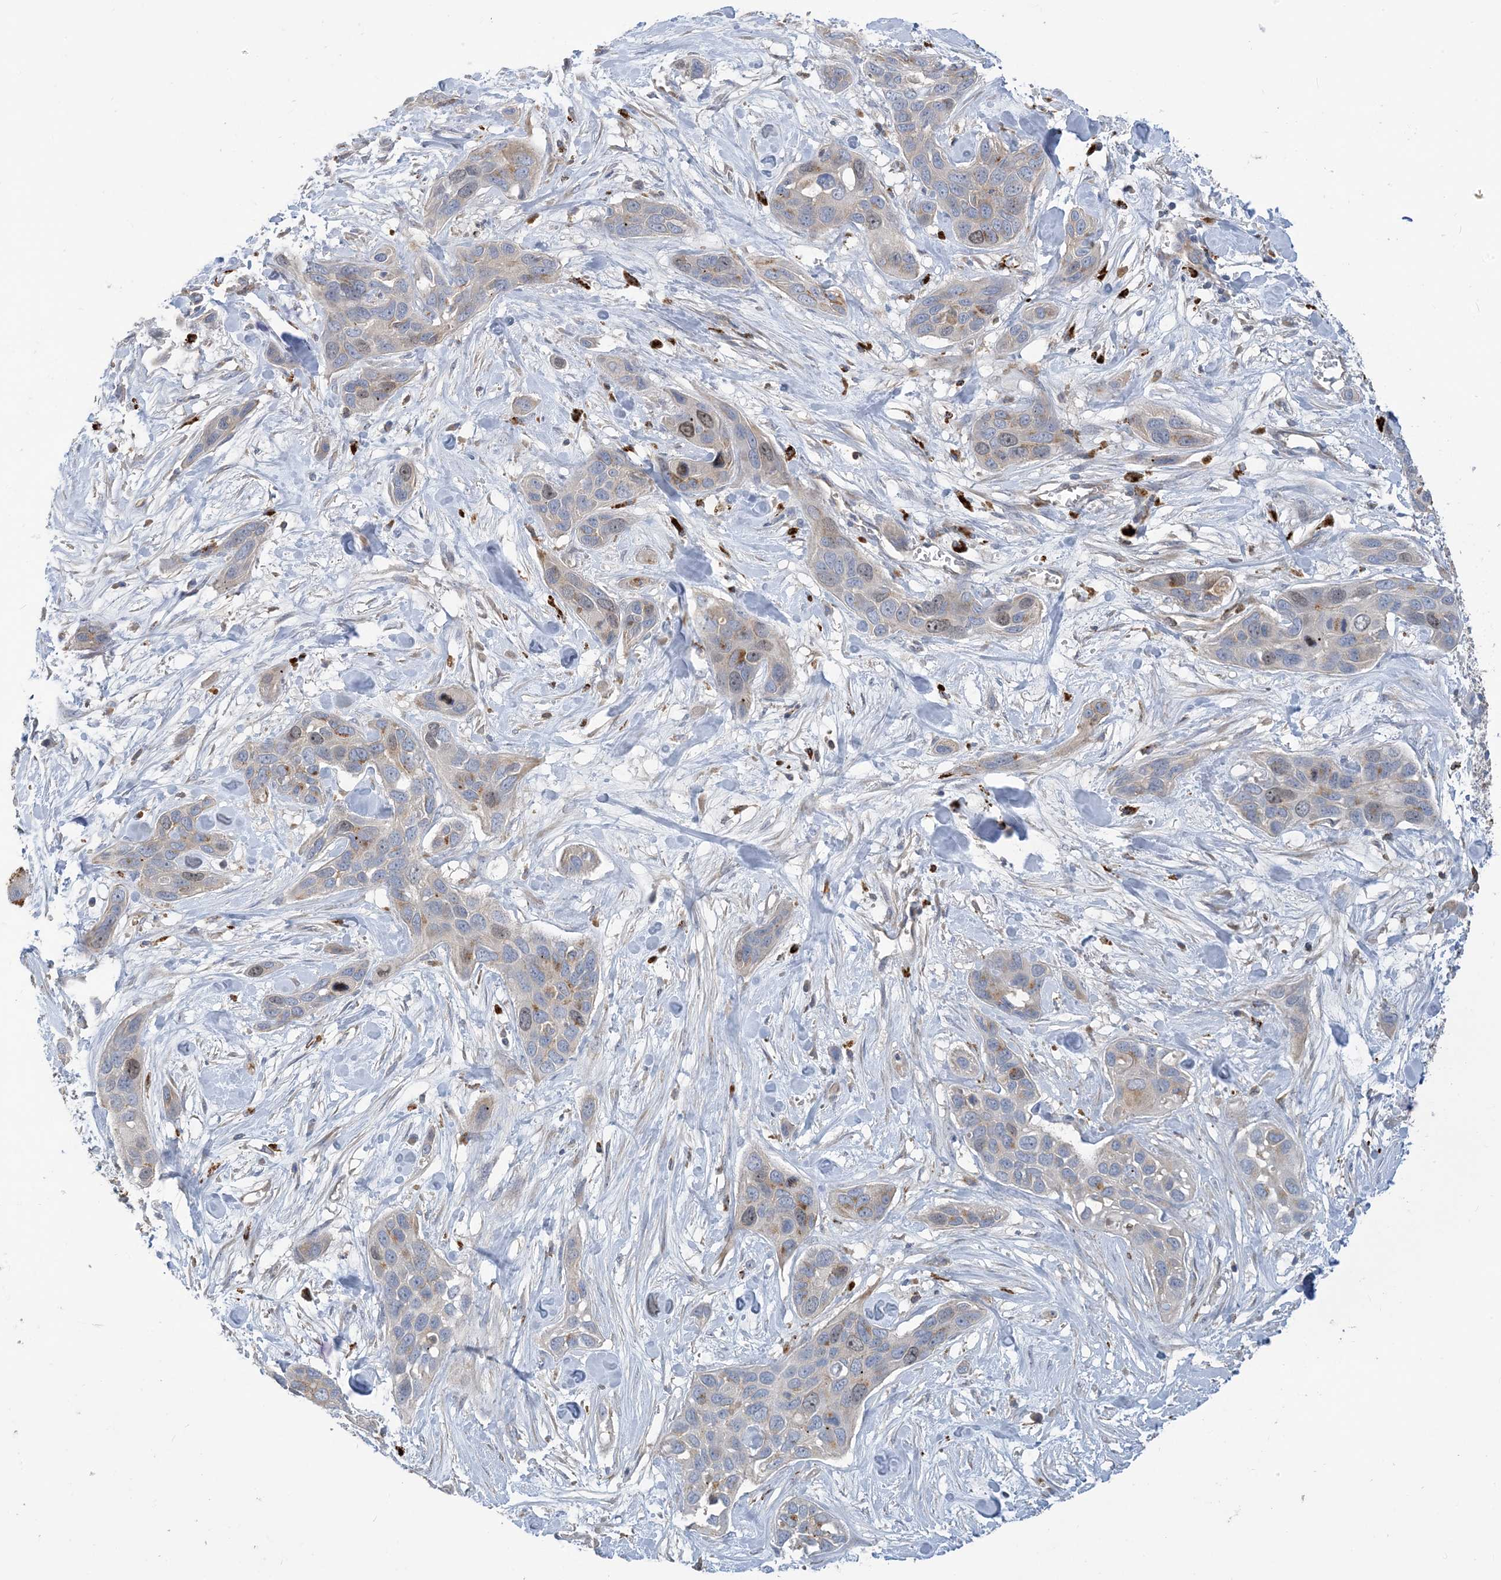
{"staining": {"intensity": "moderate", "quantity": "<25%", "location": "cytoplasmic/membranous,nuclear"}, "tissue": "pancreatic cancer", "cell_type": "Tumor cells", "image_type": "cancer", "snomed": [{"axis": "morphology", "description": "Adenocarcinoma, NOS"}, {"axis": "topography", "description": "Pancreas"}], "caption": "Adenocarcinoma (pancreatic) was stained to show a protein in brown. There is low levels of moderate cytoplasmic/membranous and nuclear positivity in about <25% of tumor cells.", "gene": "PEAR1", "patient": {"sex": "female", "age": 60}}